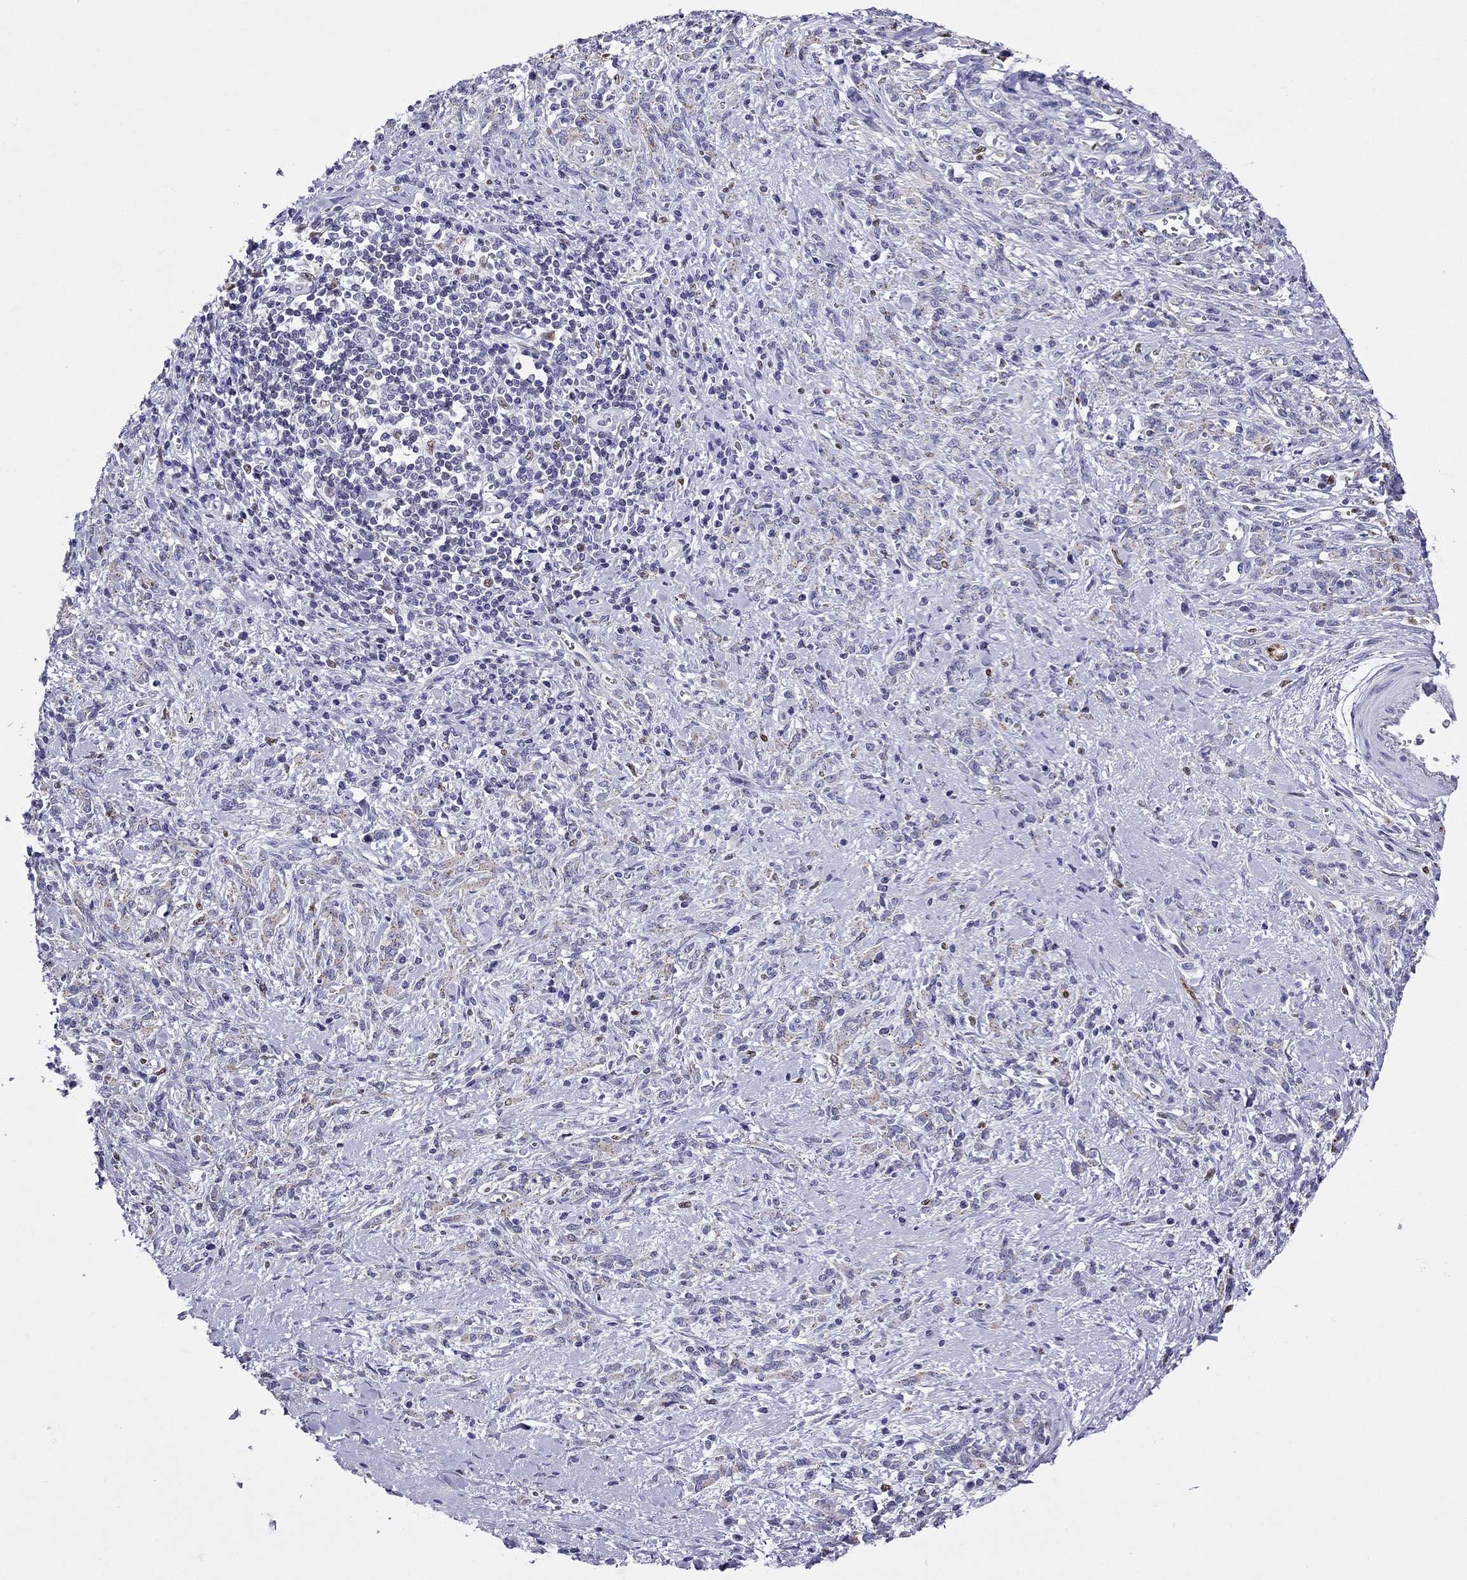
{"staining": {"intensity": "weak", "quantity": ">75%", "location": "cytoplasmic/membranous"}, "tissue": "stomach cancer", "cell_type": "Tumor cells", "image_type": "cancer", "snomed": [{"axis": "morphology", "description": "Adenocarcinoma, NOS"}, {"axis": "topography", "description": "Stomach"}], "caption": "Brown immunohistochemical staining in human stomach adenocarcinoma exhibits weak cytoplasmic/membranous expression in about >75% of tumor cells. The staining is performed using DAB brown chromogen to label protein expression. The nuclei are counter-stained blue using hematoxylin.", "gene": "MPZ", "patient": {"sex": "female", "age": 57}}